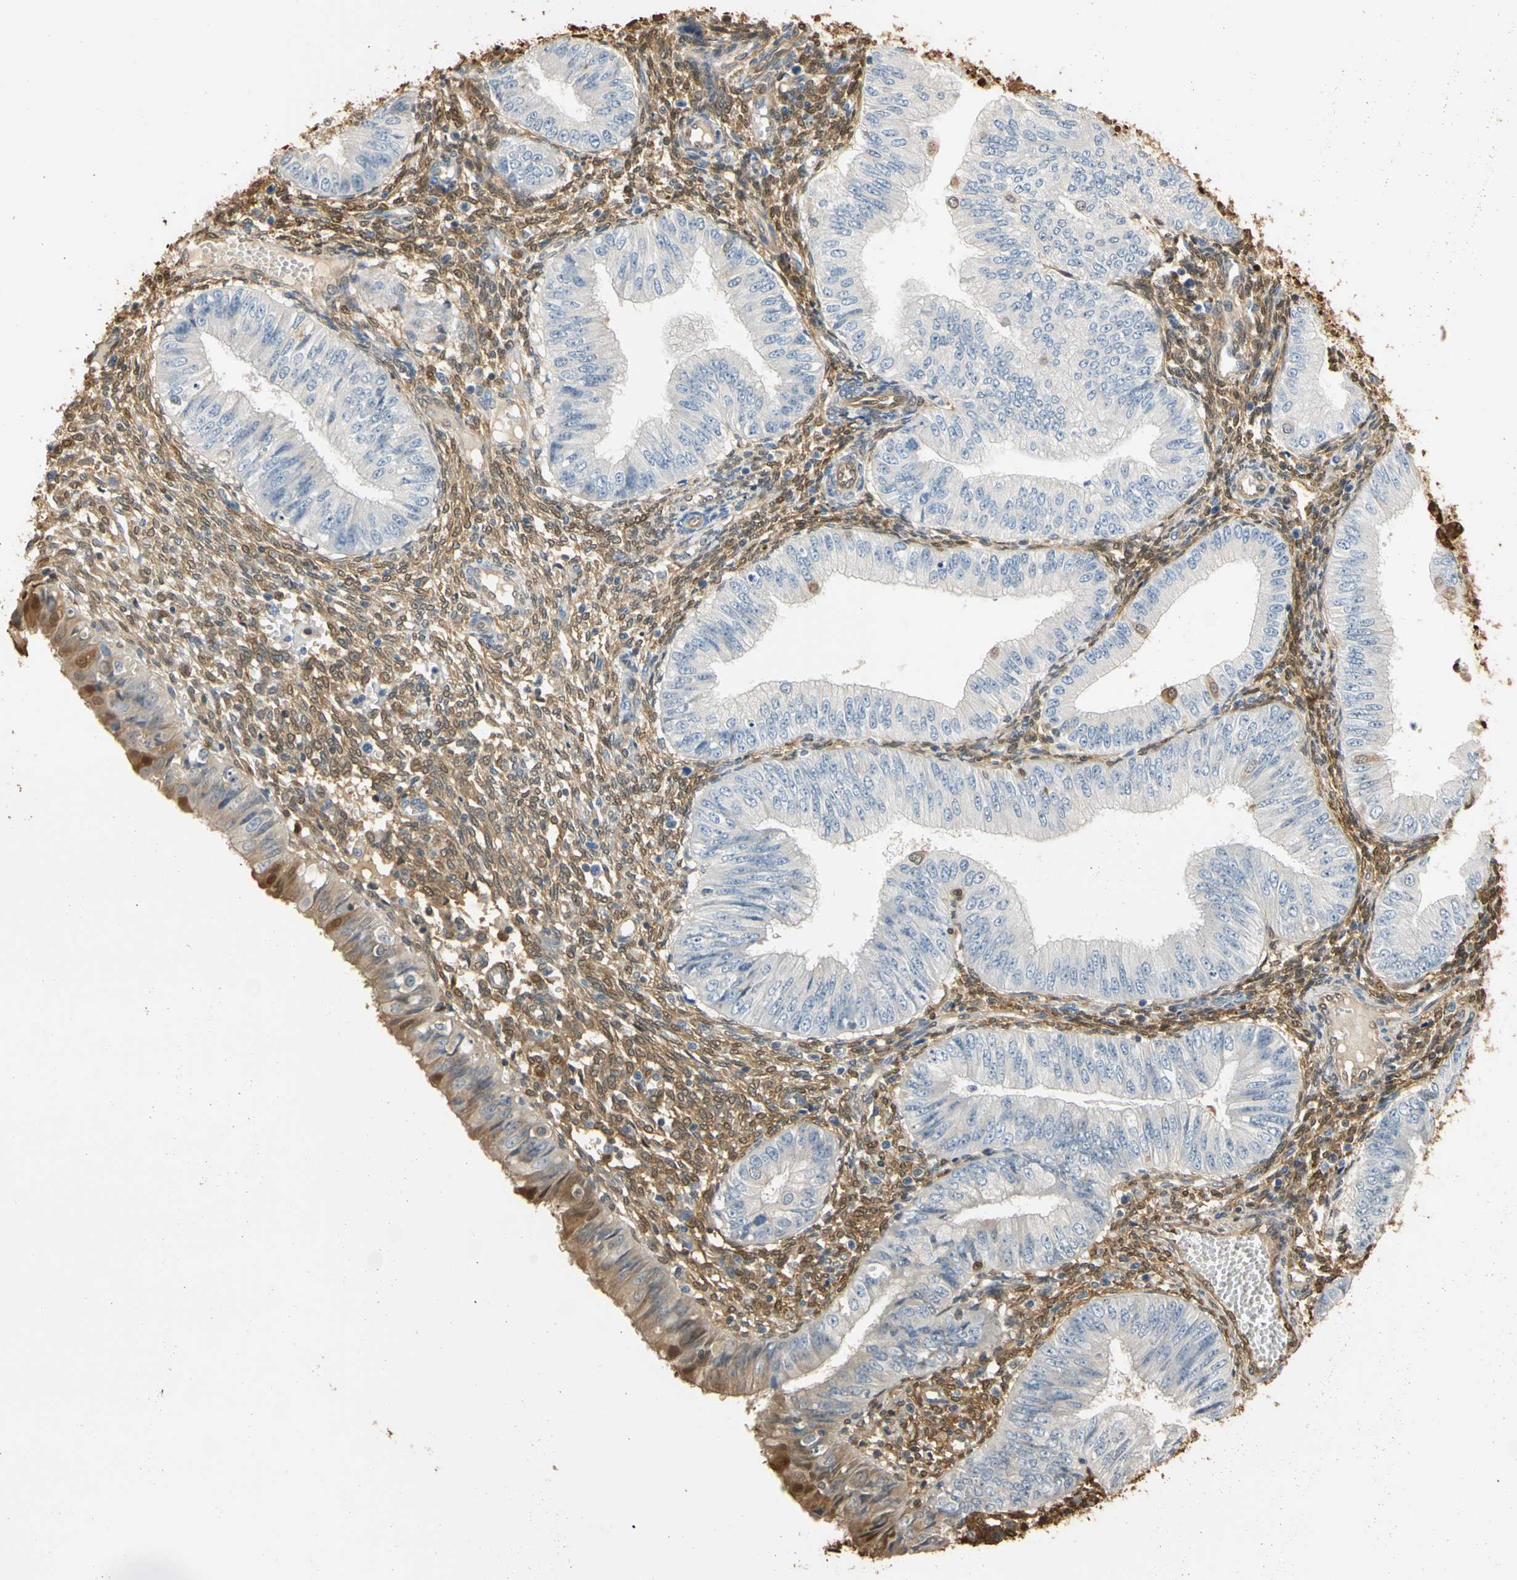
{"staining": {"intensity": "negative", "quantity": "none", "location": "none"}, "tissue": "endometrial cancer", "cell_type": "Tumor cells", "image_type": "cancer", "snomed": [{"axis": "morphology", "description": "Normal tissue, NOS"}, {"axis": "morphology", "description": "Adenocarcinoma, NOS"}, {"axis": "topography", "description": "Endometrium"}], "caption": "Tumor cells show no significant protein positivity in endometrial cancer (adenocarcinoma). (DAB immunohistochemistry (IHC) with hematoxylin counter stain).", "gene": "S100A6", "patient": {"sex": "female", "age": 53}}